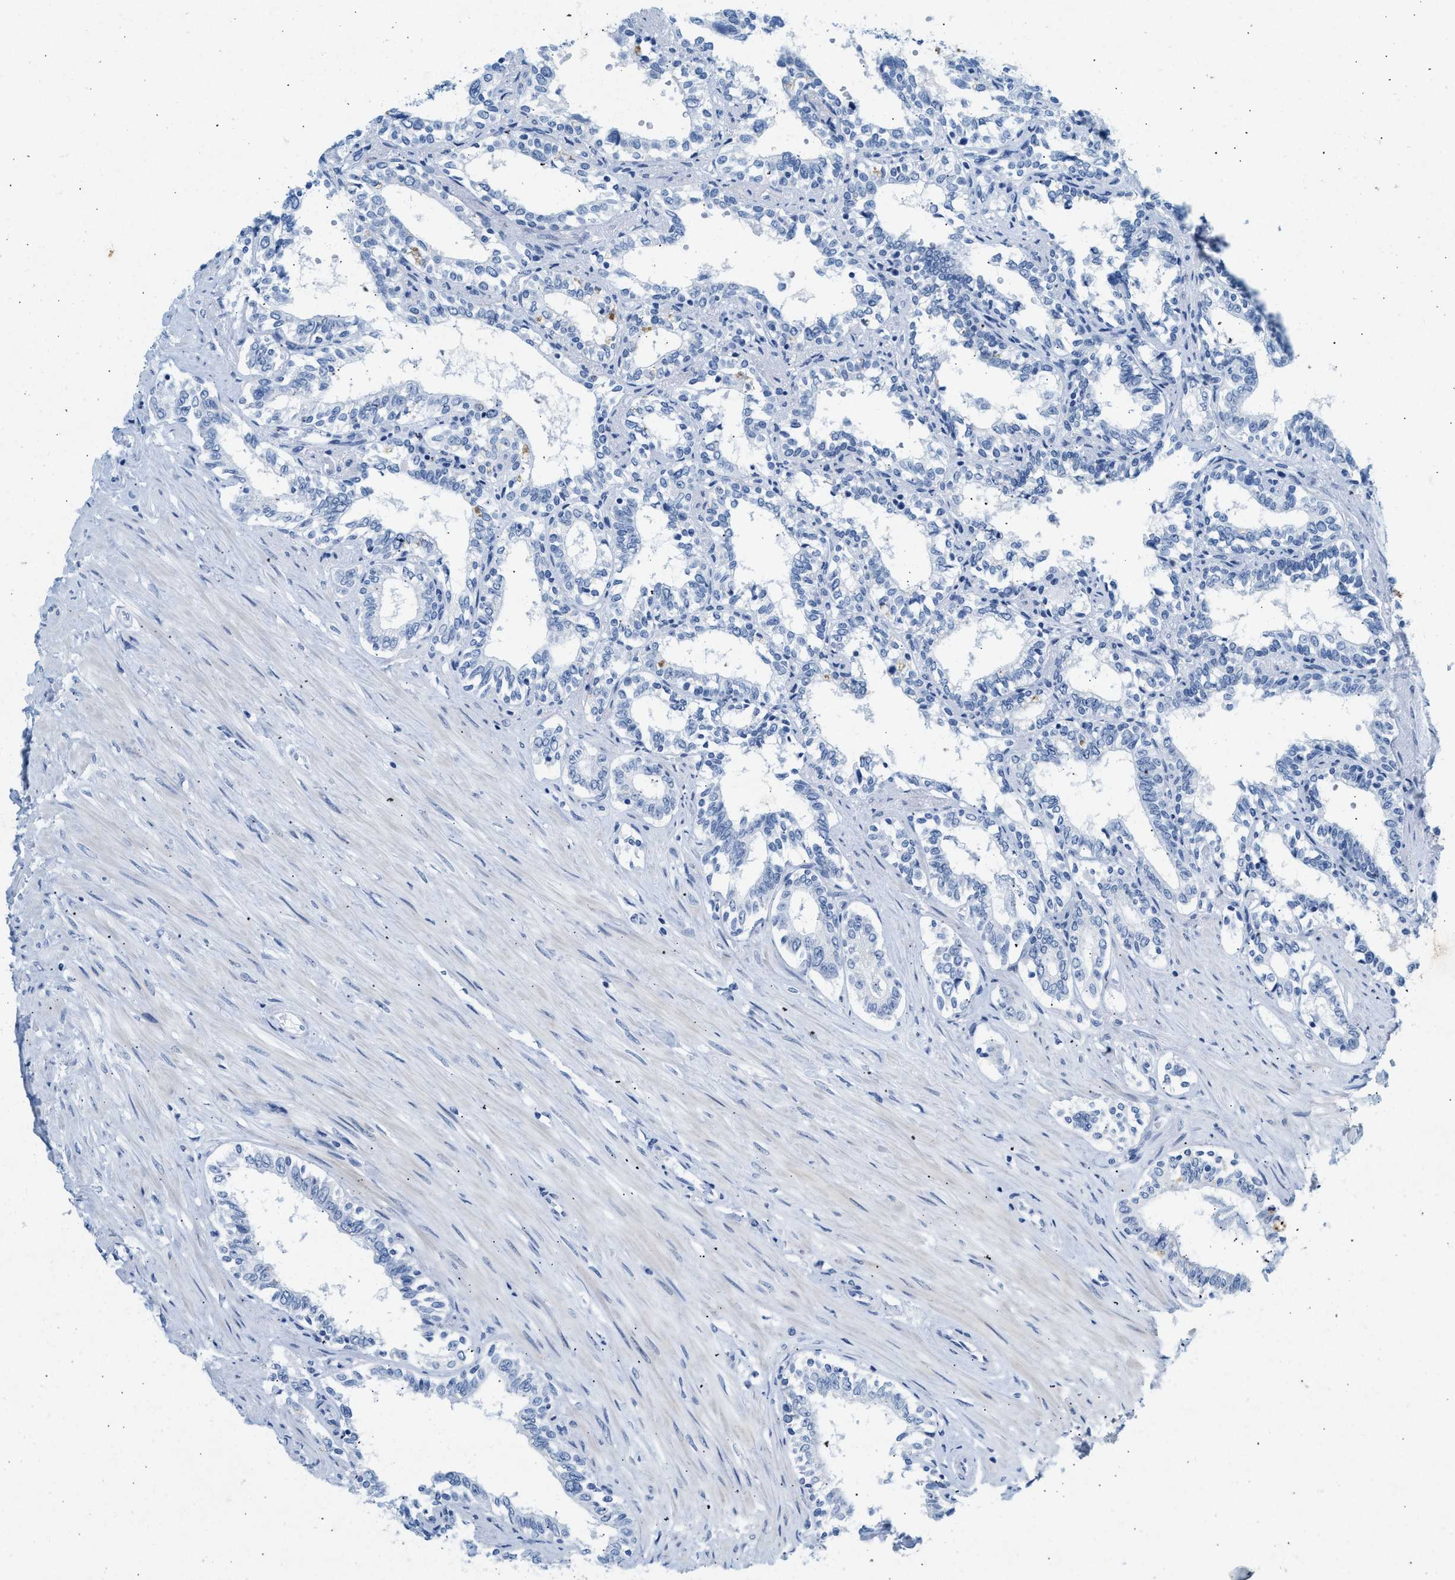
{"staining": {"intensity": "negative", "quantity": "none", "location": "none"}, "tissue": "seminal vesicle", "cell_type": "Glandular cells", "image_type": "normal", "snomed": [{"axis": "morphology", "description": "Normal tissue, NOS"}, {"axis": "morphology", "description": "Adenocarcinoma, High grade"}, {"axis": "topography", "description": "Prostate"}, {"axis": "topography", "description": "Seminal veicle"}], "caption": "Protein analysis of normal seminal vesicle displays no significant positivity in glandular cells. (DAB (3,3'-diaminobenzidine) immunohistochemistry, high magnification).", "gene": "HHATL", "patient": {"sex": "male", "age": 55}}